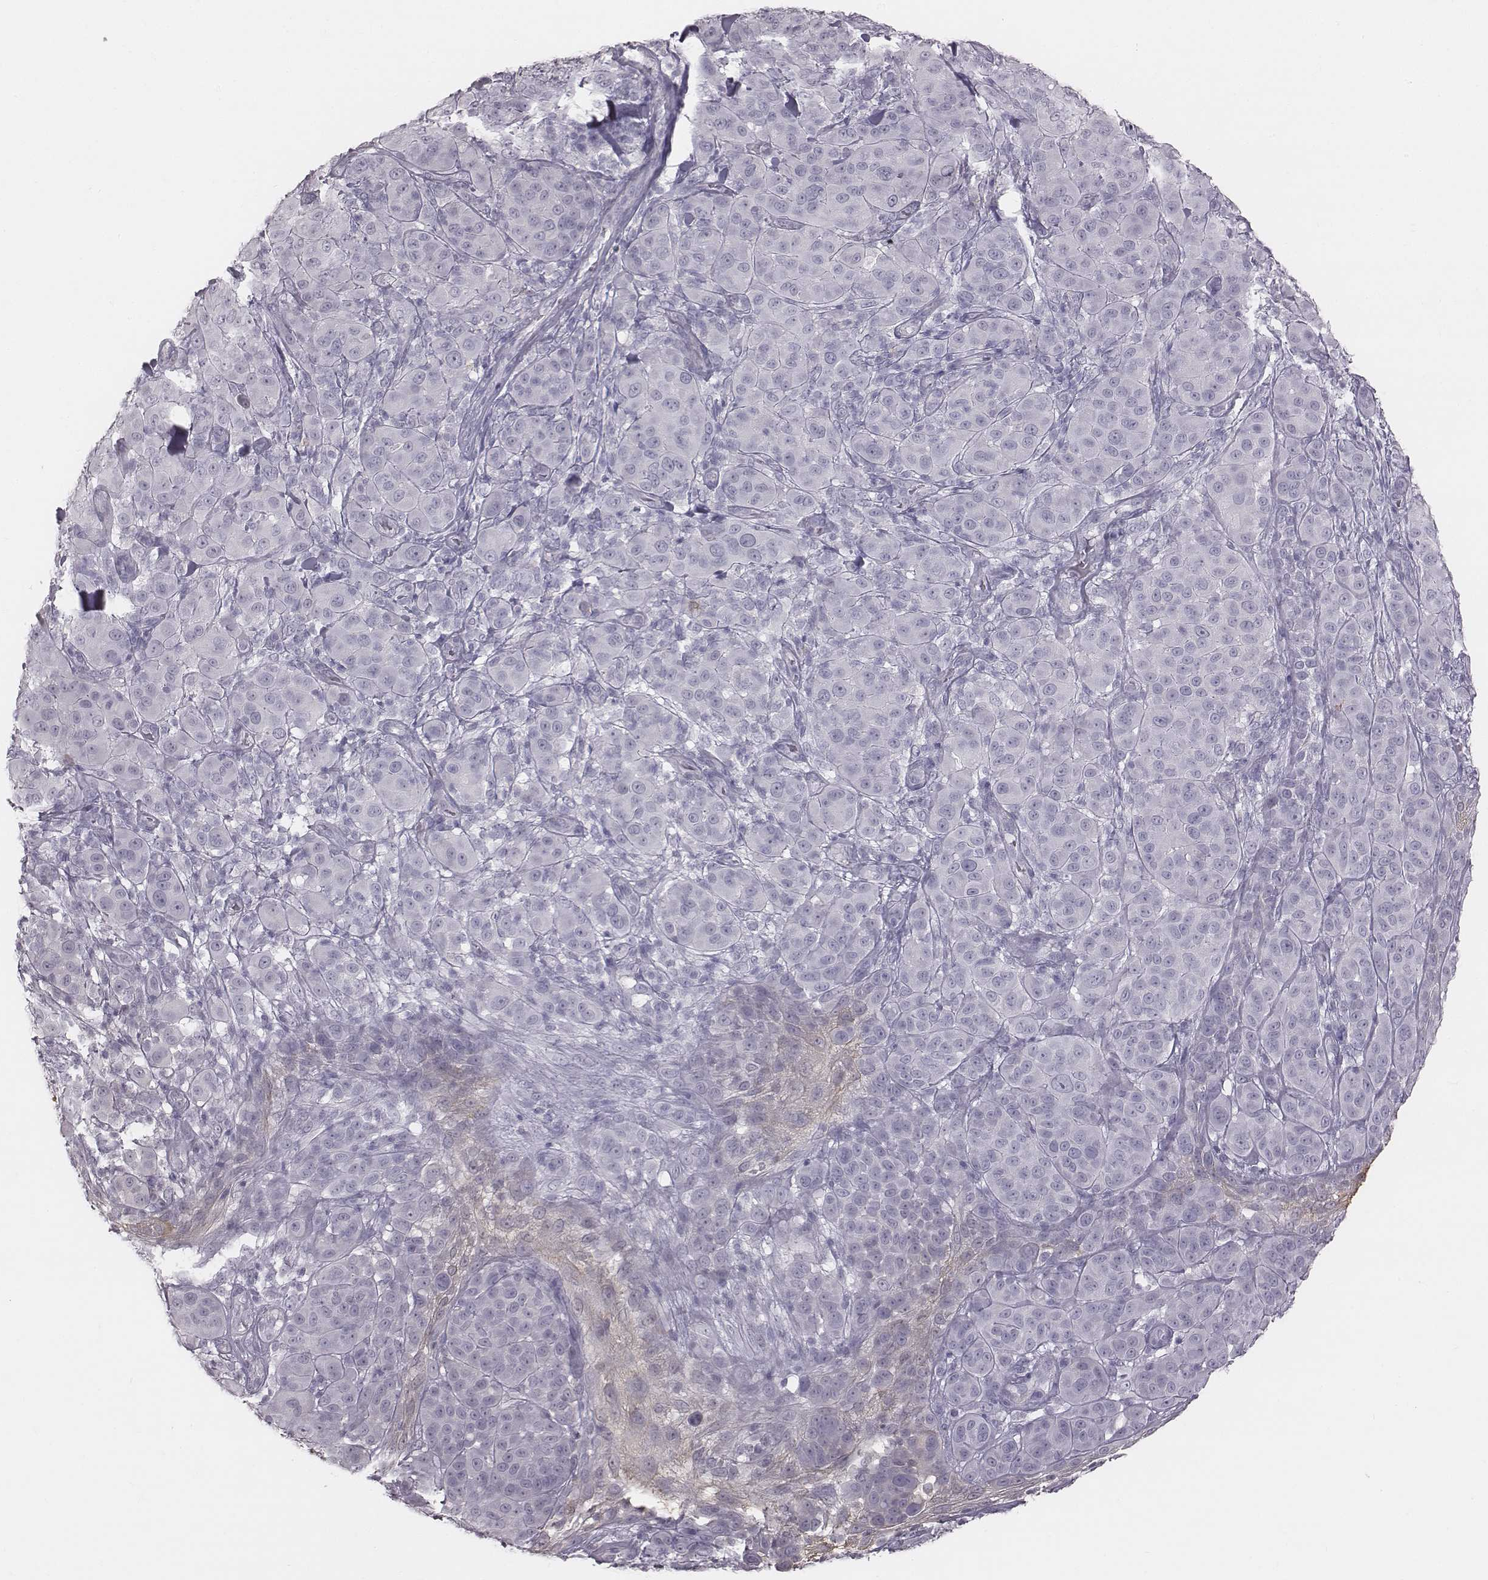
{"staining": {"intensity": "negative", "quantity": "none", "location": "none"}, "tissue": "melanoma", "cell_type": "Tumor cells", "image_type": "cancer", "snomed": [{"axis": "morphology", "description": "Malignant melanoma, NOS"}, {"axis": "topography", "description": "Skin"}], "caption": "Immunohistochemistry of human malignant melanoma reveals no expression in tumor cells. (Stains: DAB IHC with hematoxylin counter stain, Microscopy: brightfield microscopy at high magnification).", "gene": "C6orf58", "patient": {"sex": "female", "age": 87}}